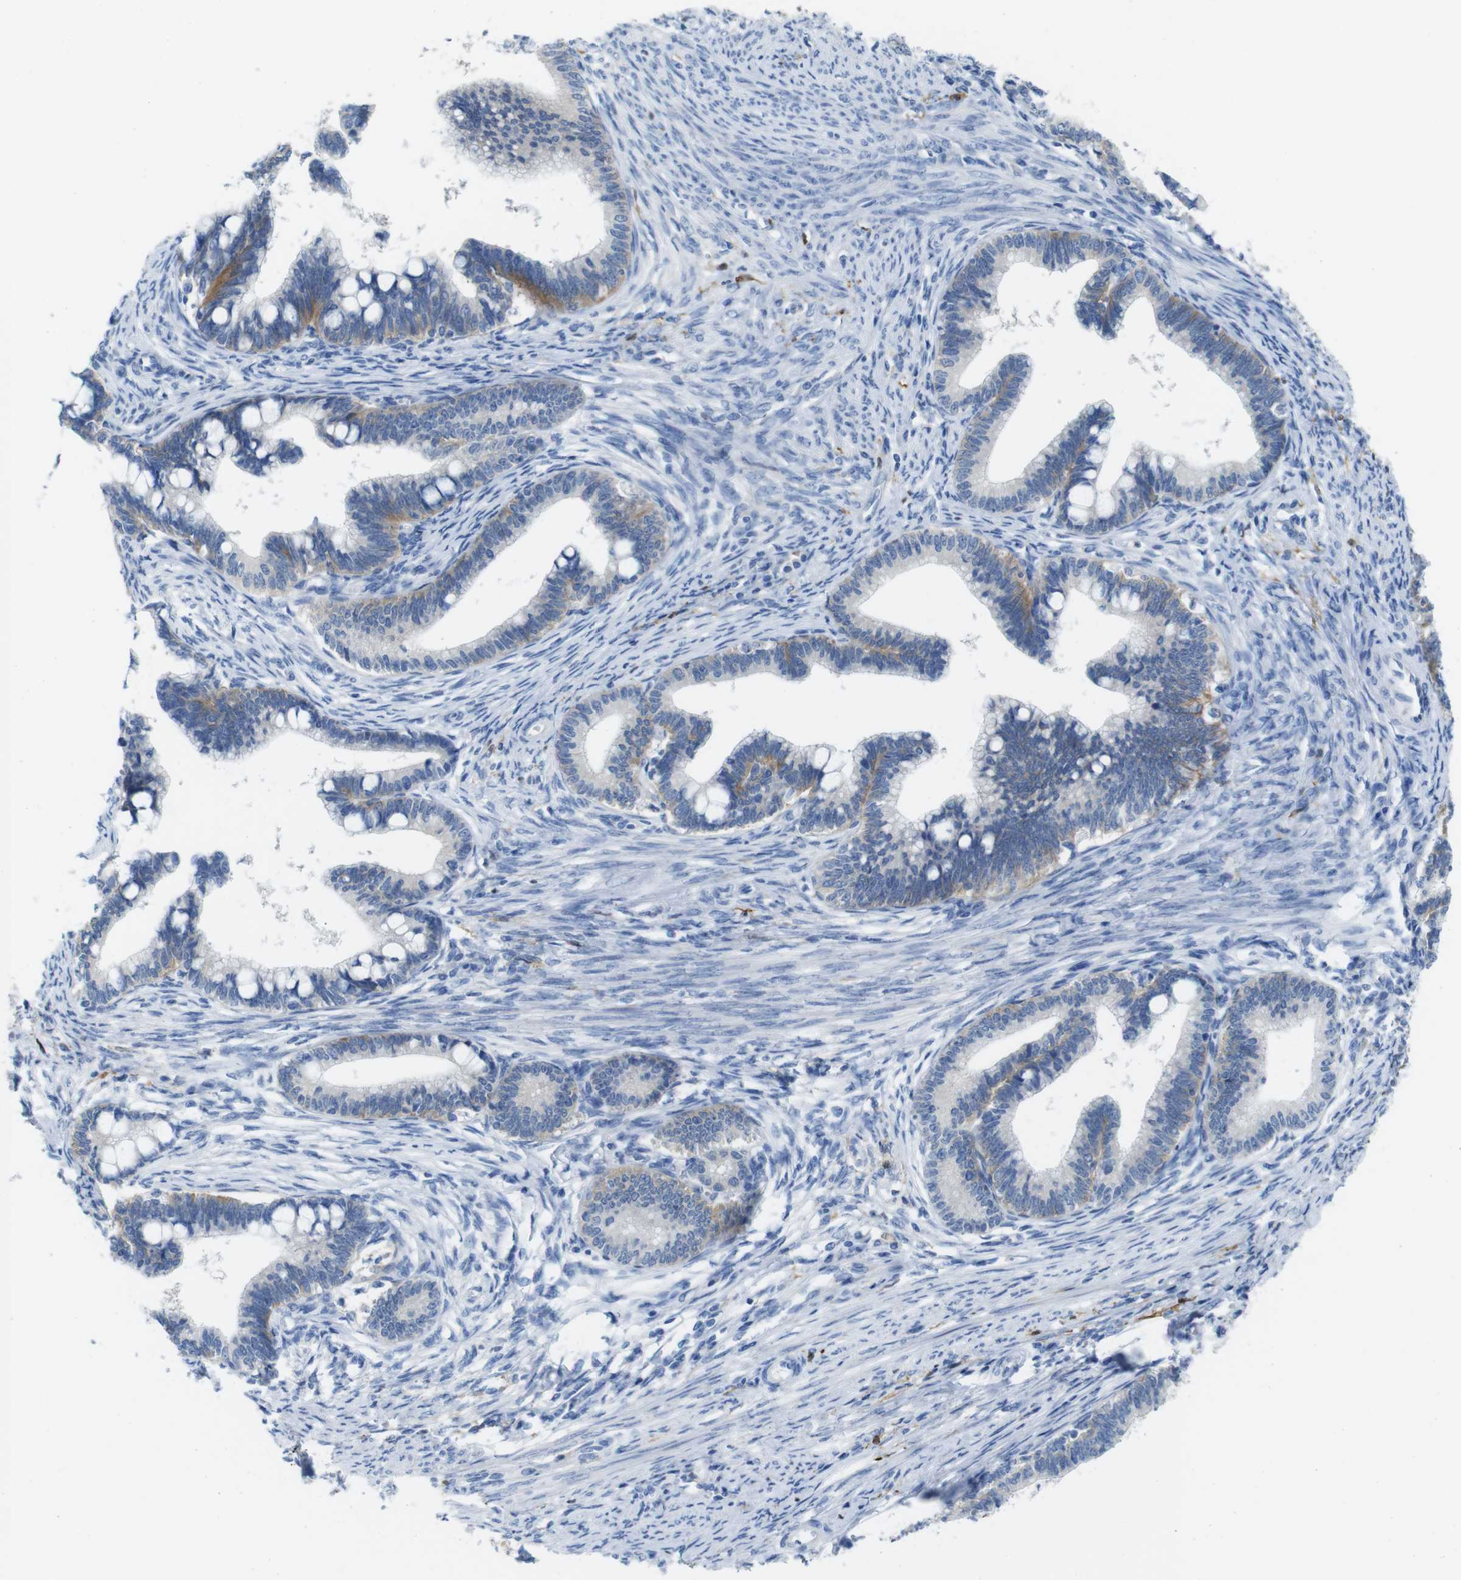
{"staining": {"intensity": "moderate", "quantity": "<25%", "location": "cytoplasmic/membranous"}, "tissue": "cervical cancer", "cell_type": "Tumor cells", "image_type": "cancer", "snomed": [{"axis": "morphology", "description": "Adenocarcinoma, NOS"}, {"axis": "topography", "description": "Cervix"}], "caption": "A low amount of moderate cytoplasmic/membranous positivity is present in approximately <25% of tumor cells in cervical cancer tissue.", "gene": "C1orf210", "patient": {"sex": "female", "age": 36}}